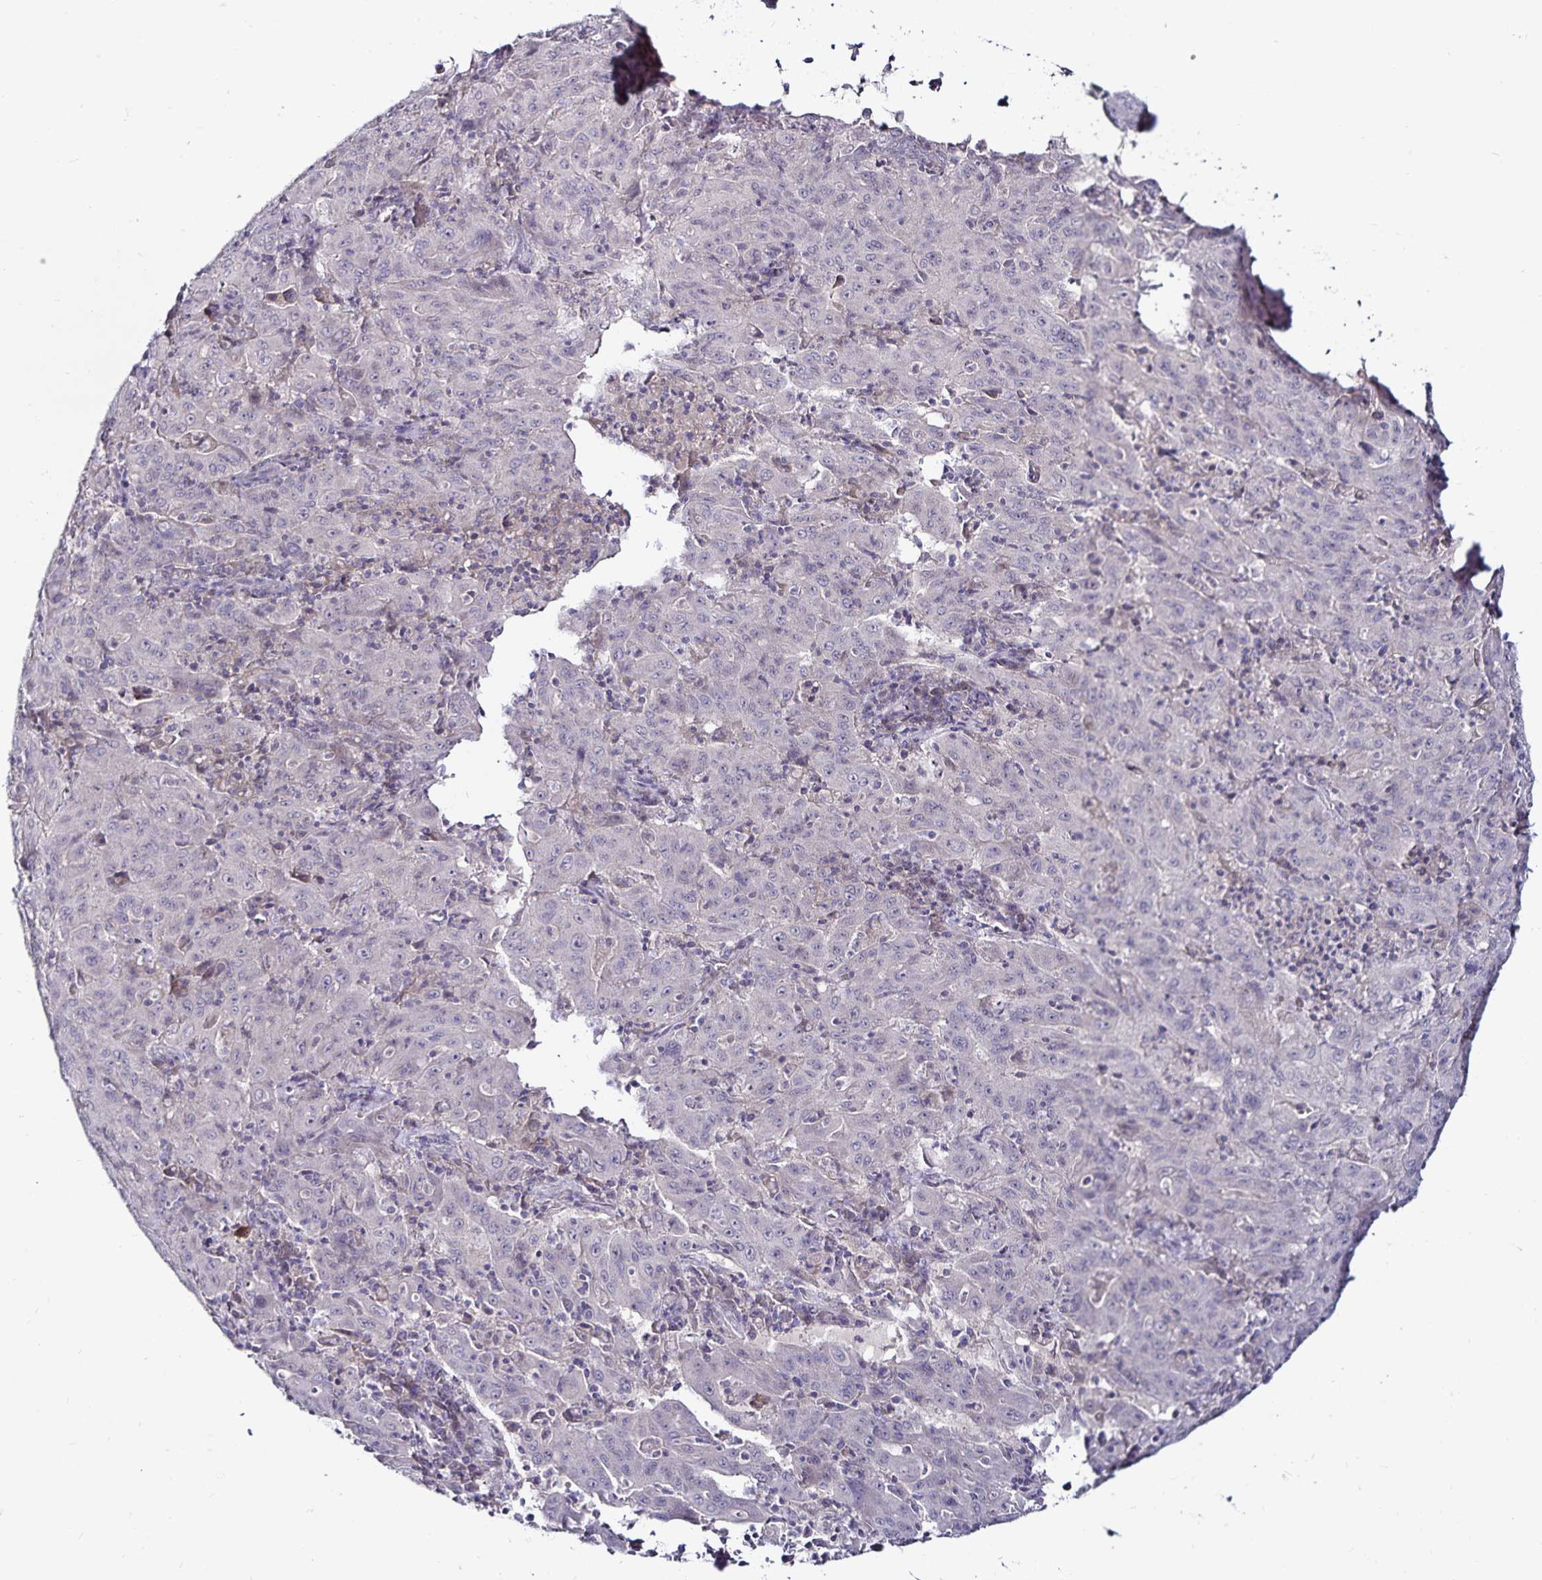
{"staining": {"intensity": "negative", "quantity": "none", "location": "none"}, "tissue": "pancreatic cancer", "cell_type": "Tumor cells", "image_type": "cancer", "snomed": [{"axis": "morphology", "description": "Adenocarcinoma, NOS"}, {"axis": "topography", "description": "Pancreas"}], "caption": "Immunohistochemical staining of pancreatic adenocarcinoma demonstrates no significant staining in tumor cells.", "gene": "ACSL5", "patient": {"sex": "male", "age": 63}}